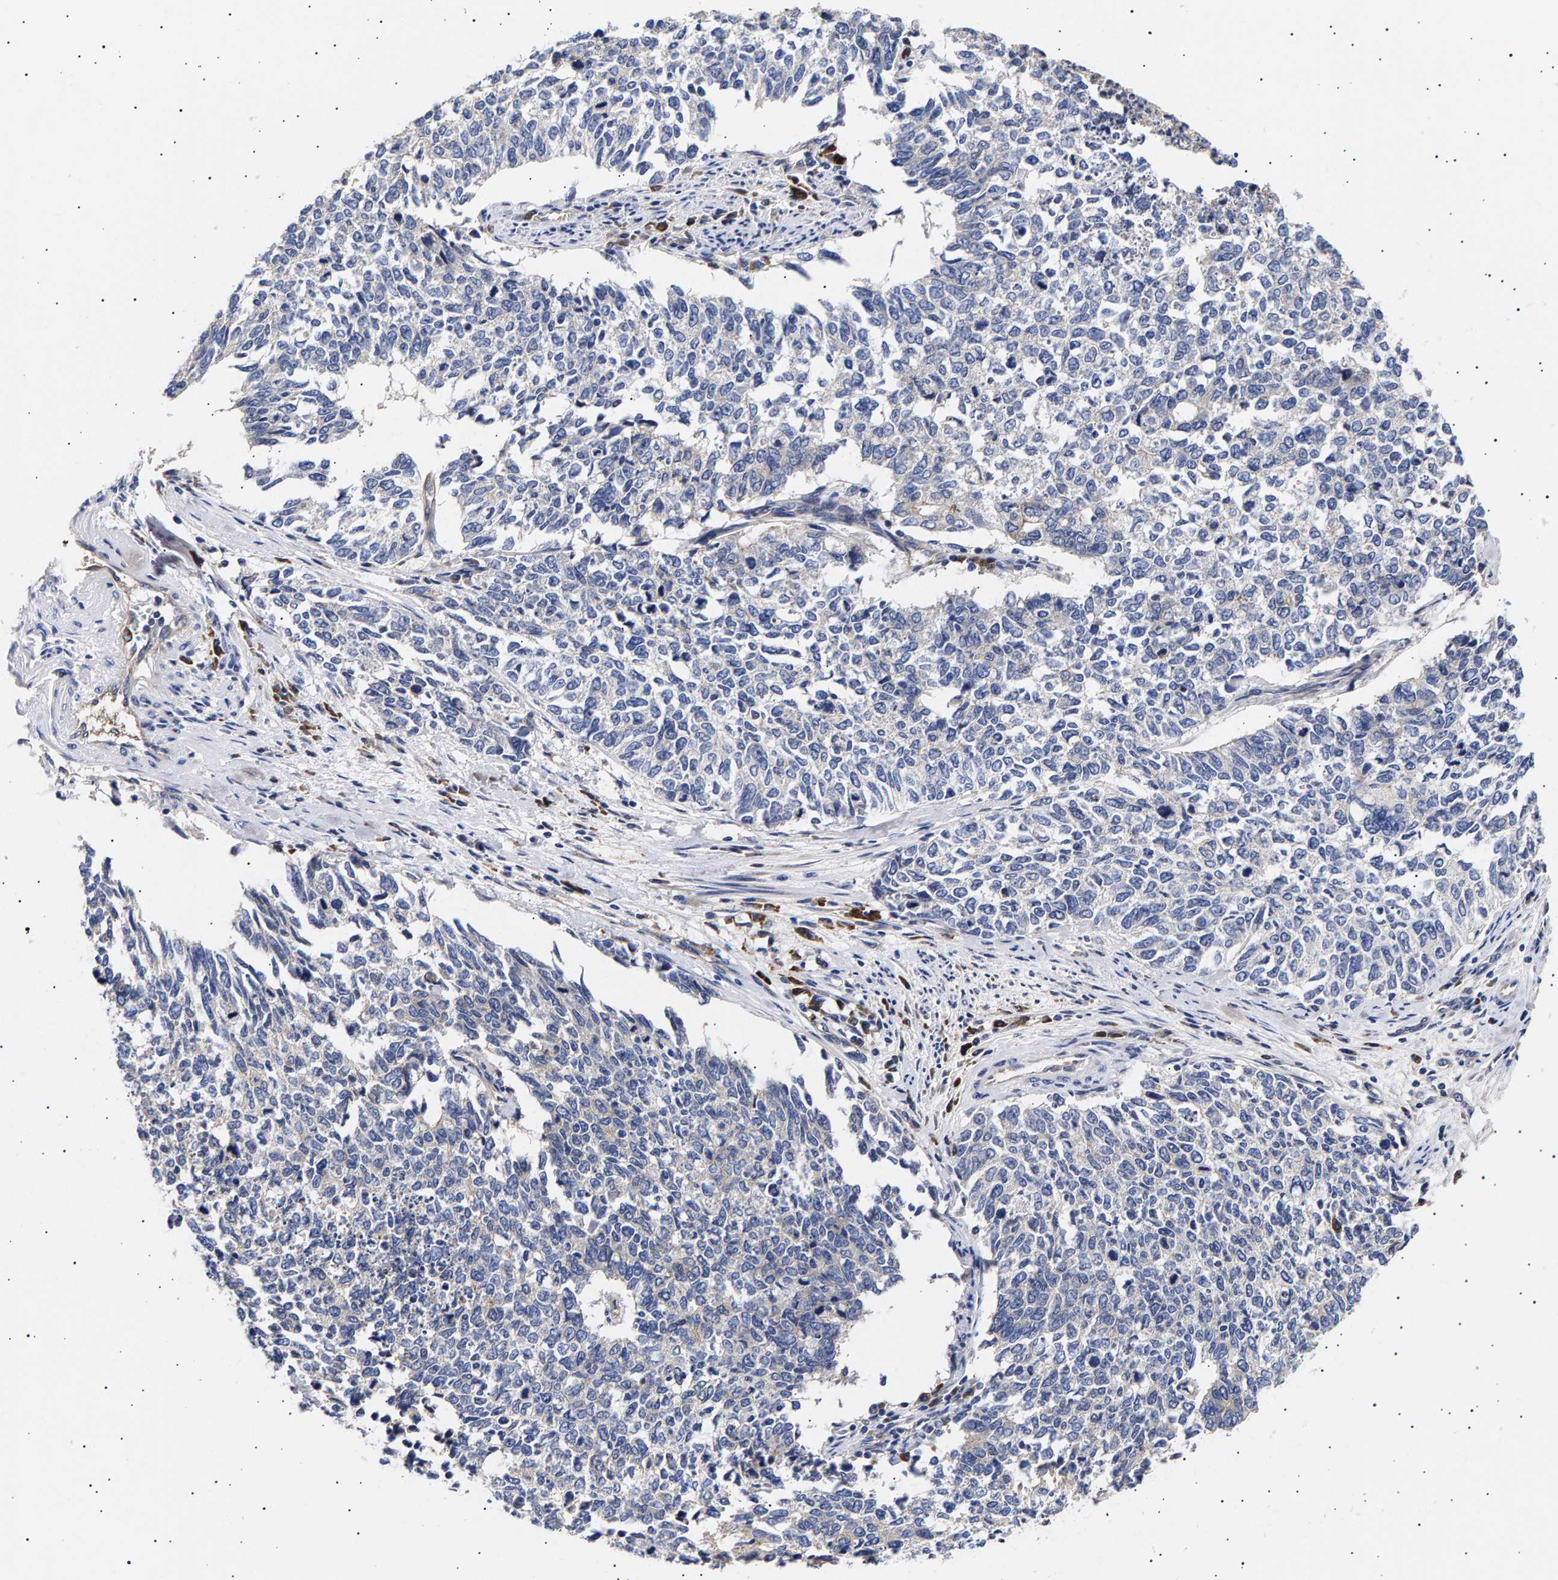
{"staining": {"intensity": "negative", "quantity": "none", "location": "none"}, "tissue": "cervical cancer", "cell_type": "Tumor cells", "image_type": "cancer", "snomed": [{"axis": "morphology", "description": "Squamous cell carcinoma, NOS"}, {"axis": "topography", "description": "Cervix"}], "caption": "DAB (3,3'-diaminobenzidine) immunohistochemical staining of cervical cancer shows no significant positivity in tumor cells. (IHC, brightfield microscopy, high magnification).", "gene": "ANKRD40", "patient": {"sex": "female", "age": 63}}